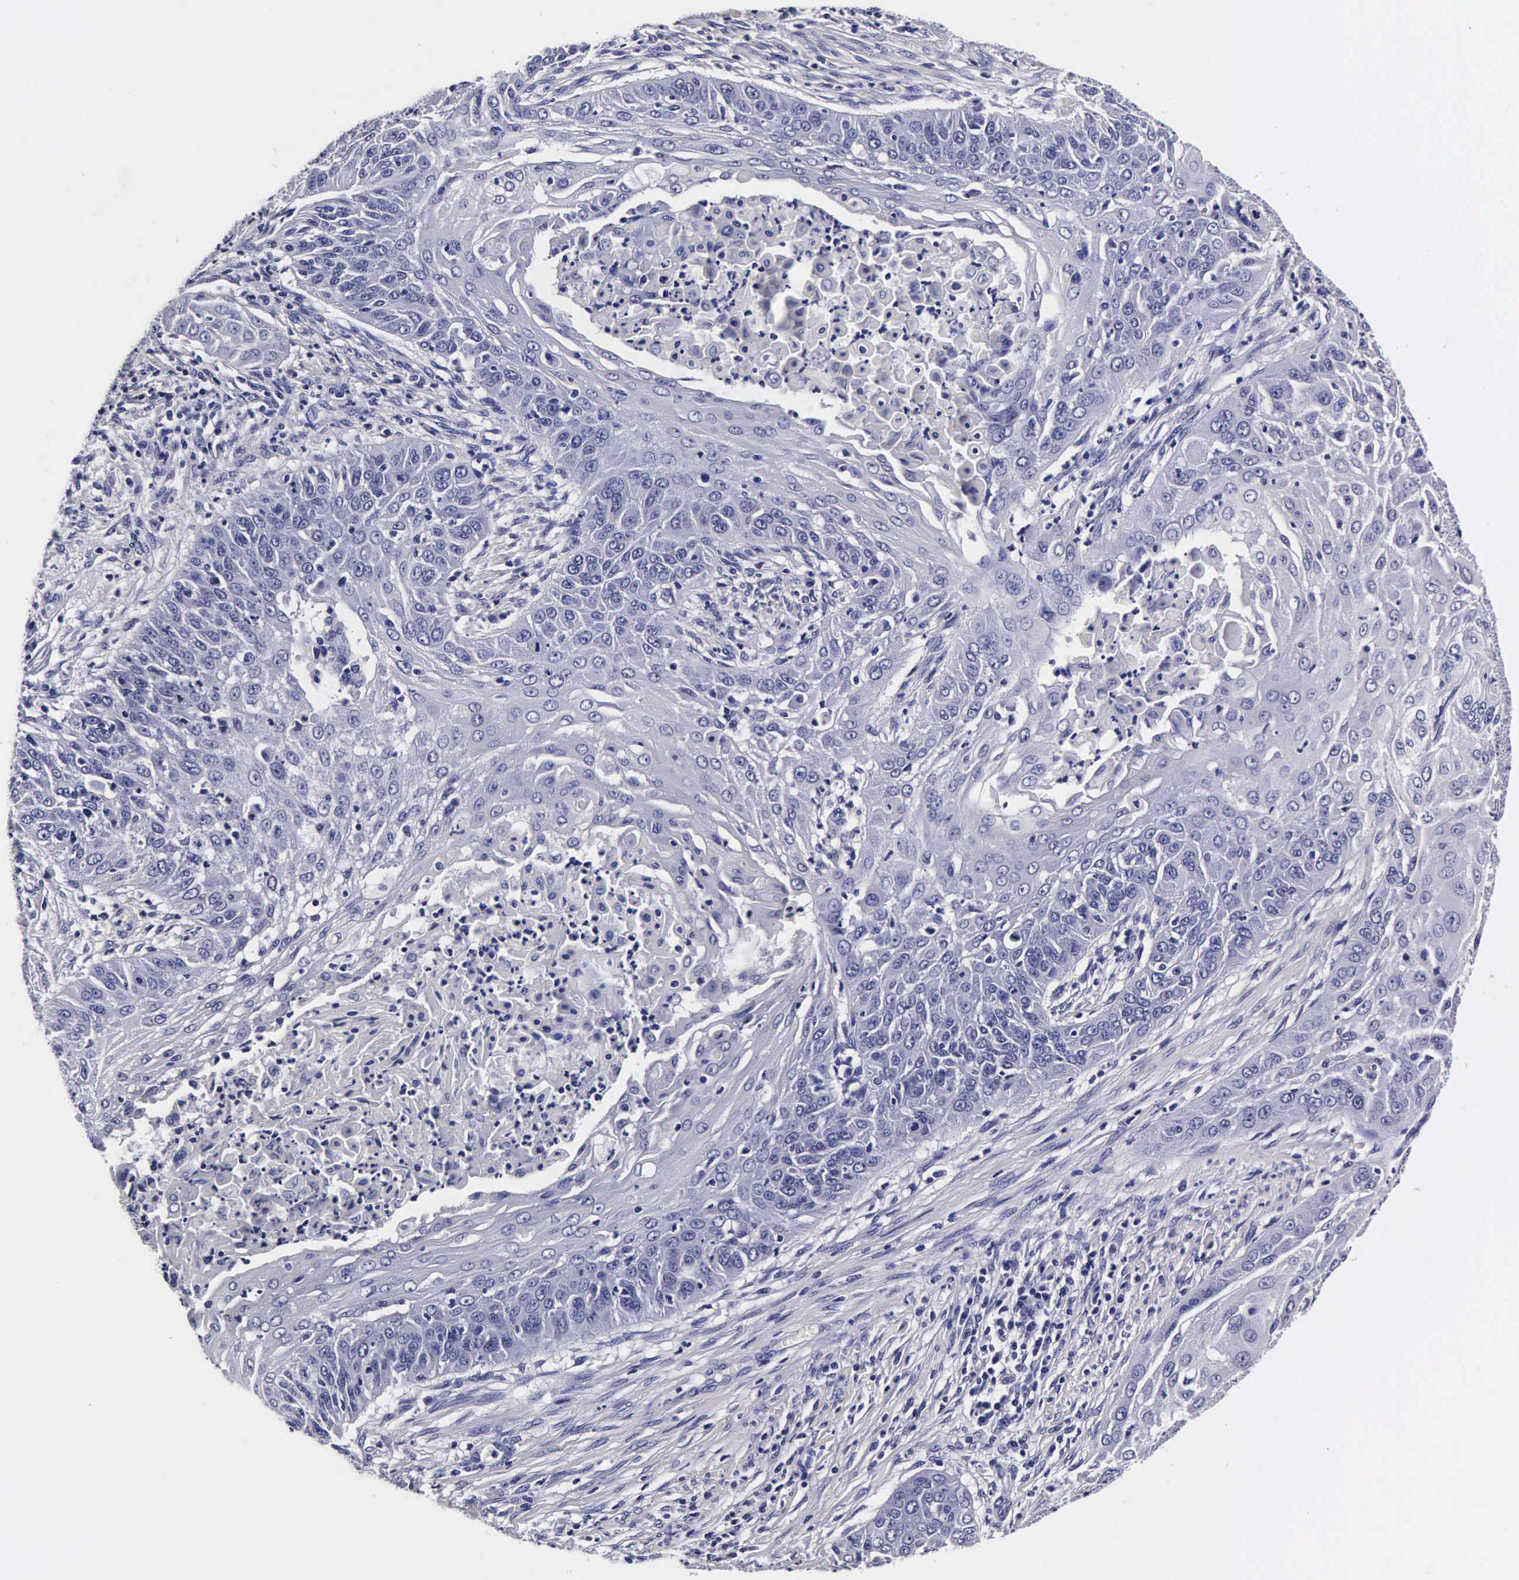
{"staining": {"intensity": "negative", "quantity": "none", "location": "none"}, "tissue": "cervical cancer", "cell_type": "Tumor cells", "image_type": "cancer", "snomed": [{"axis": "morphology", "description": "Squamous cell carcinoma, NOS"}, {"axis": "topography", "description": "Cervix"}], "caption": "A high-resolution micrograph shows immunohistochemistry staining of squamous cell carcinoma (cervical), which exhibits no significant expression in tumor cells.", "gene": "IAPP", "patient": {"sex": "female", "age": 64}}